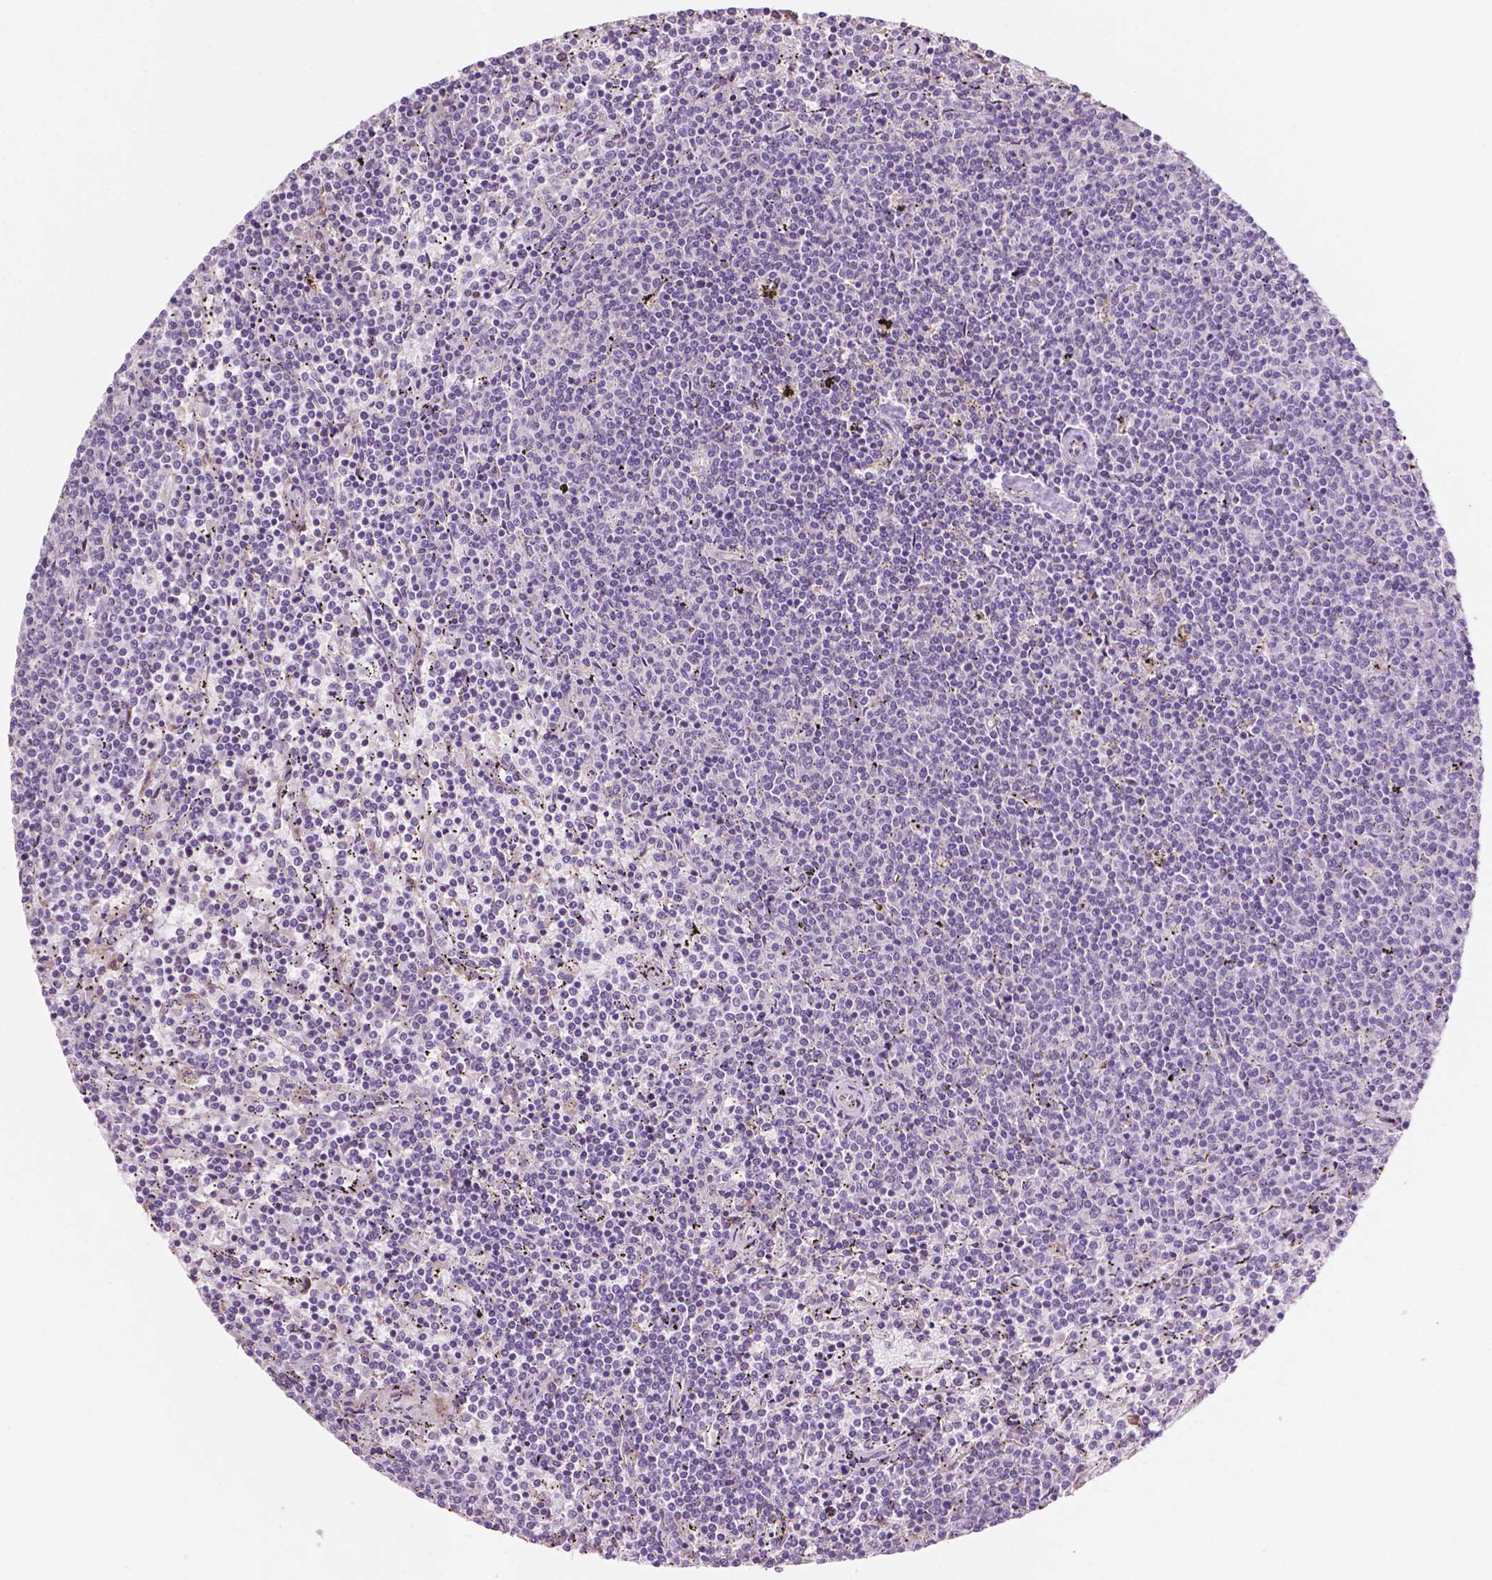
{"staining": {"intensity": "negative", "quantity": "none", "location": "none"}, "tissue": "lymphoma", "cell_type": "Tumor cells", "image_type": "cancer", "snomed": [{"axis": "morphology", "description": "Malignant lymphoma, non-Hodgkin's type, Low grade"}, {"axis": "topography", "description": "Spleen"}], "caption": "This is an IHC image of human lymphoma. There is no expression in tumor cells.", "gene": "LRP1B", "patient": {"sex": "female", "age": 50}}